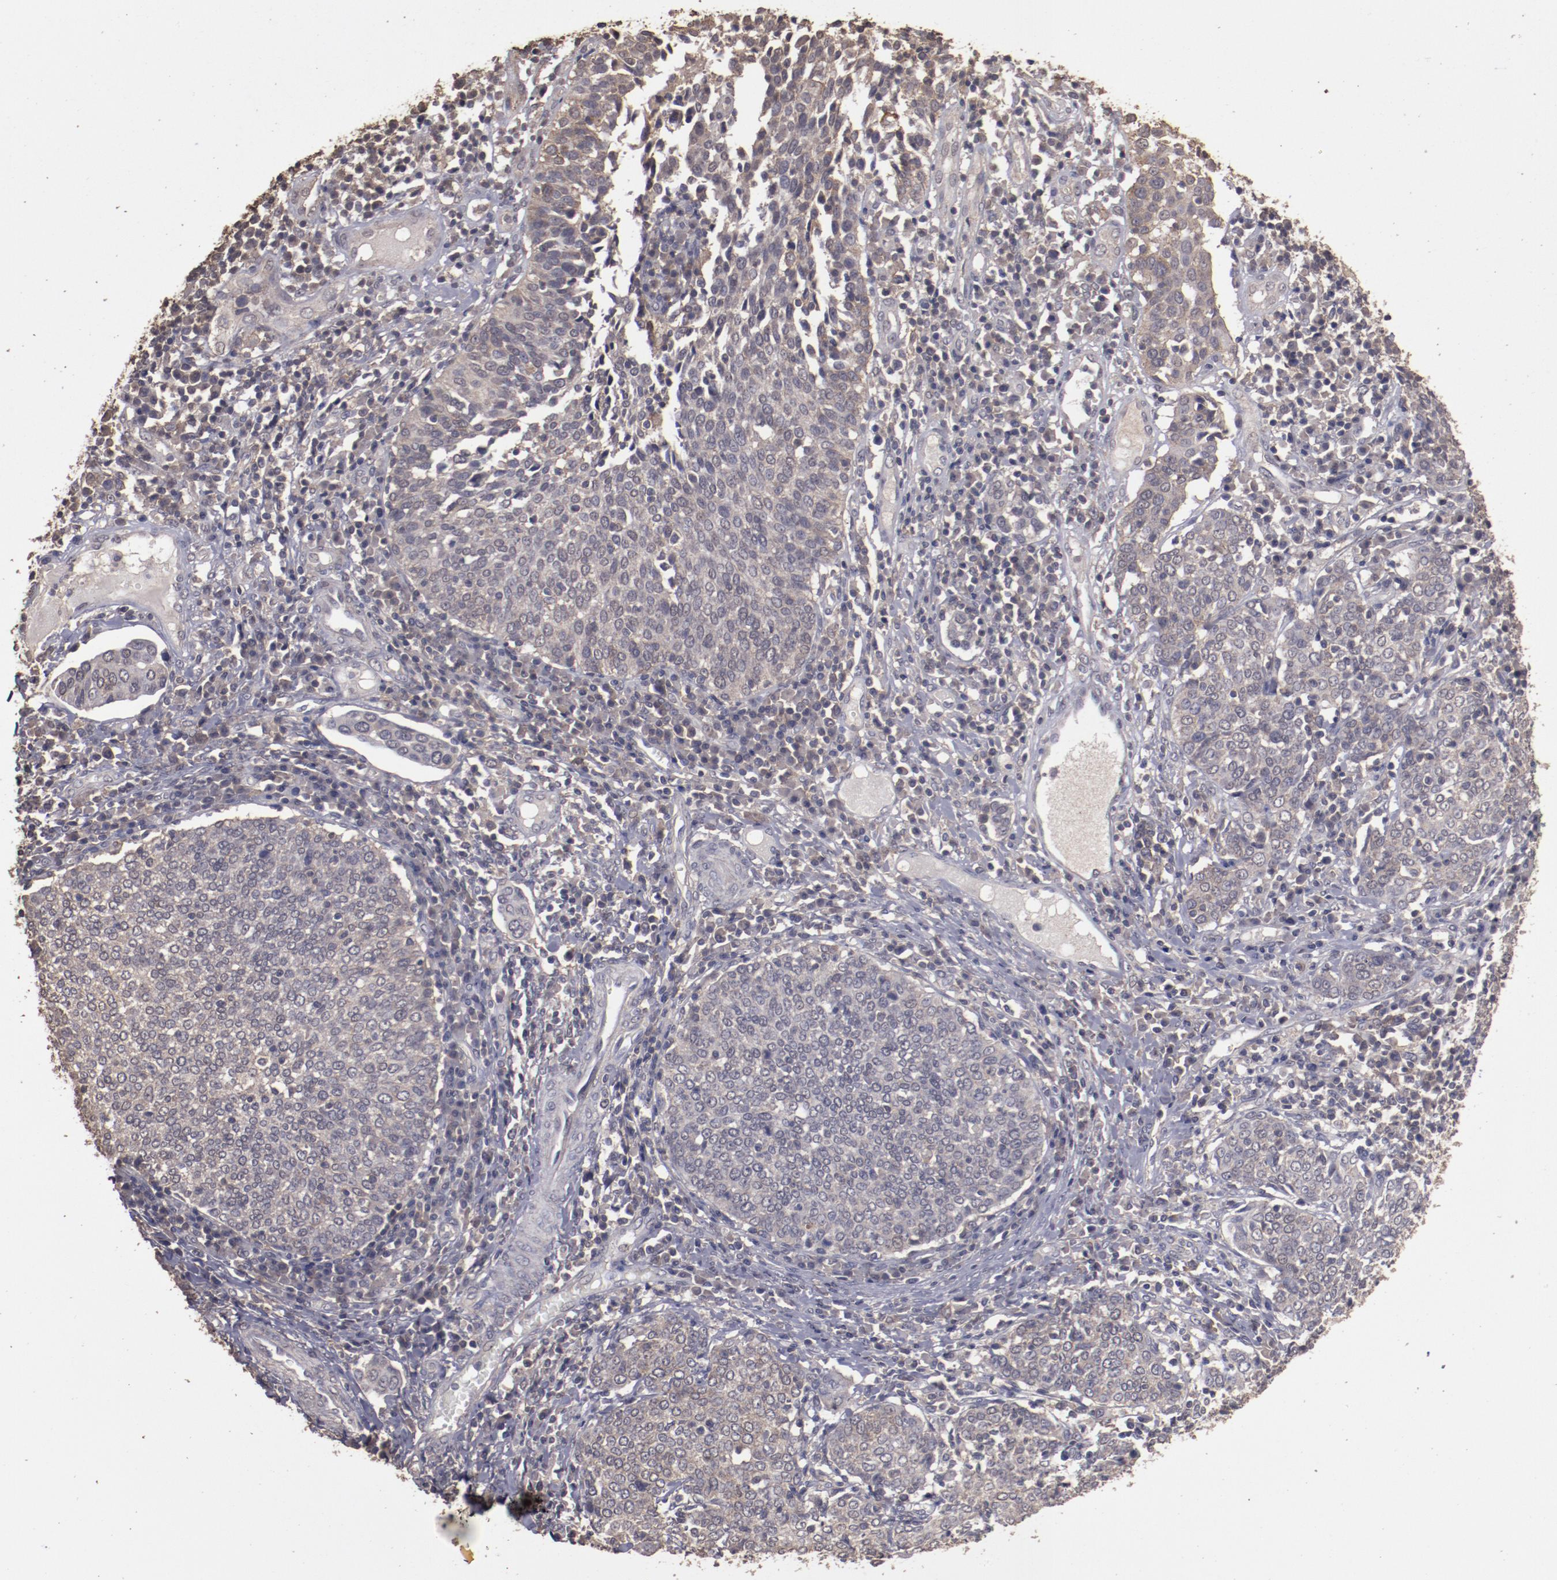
{"staining": {"intensity": "weak", "quantity": ">75%", "location": "cytoplasmic/membranous"}, "tissue": "cervical cancer", "cell_type": "Tumor cells", "image_type": "cancer", "snomed": [{"axis": "morphology", "description": "Squamous cell carcinoma, NOS"}, {"axis": "topography", "description": "Cervix"}], "caption": "IHC micrograph of neoplastic tissue: cervical cancer stained using immunohistochemistry (IHC) reveals low levels of weak protein expression localized specifically in the cytoplasmic/membranous of tumor cells, appearing as a cytoplasmic/membranous brown color.", "gene": "FAT1", "patient": {"sex": "female", "age": 40}}